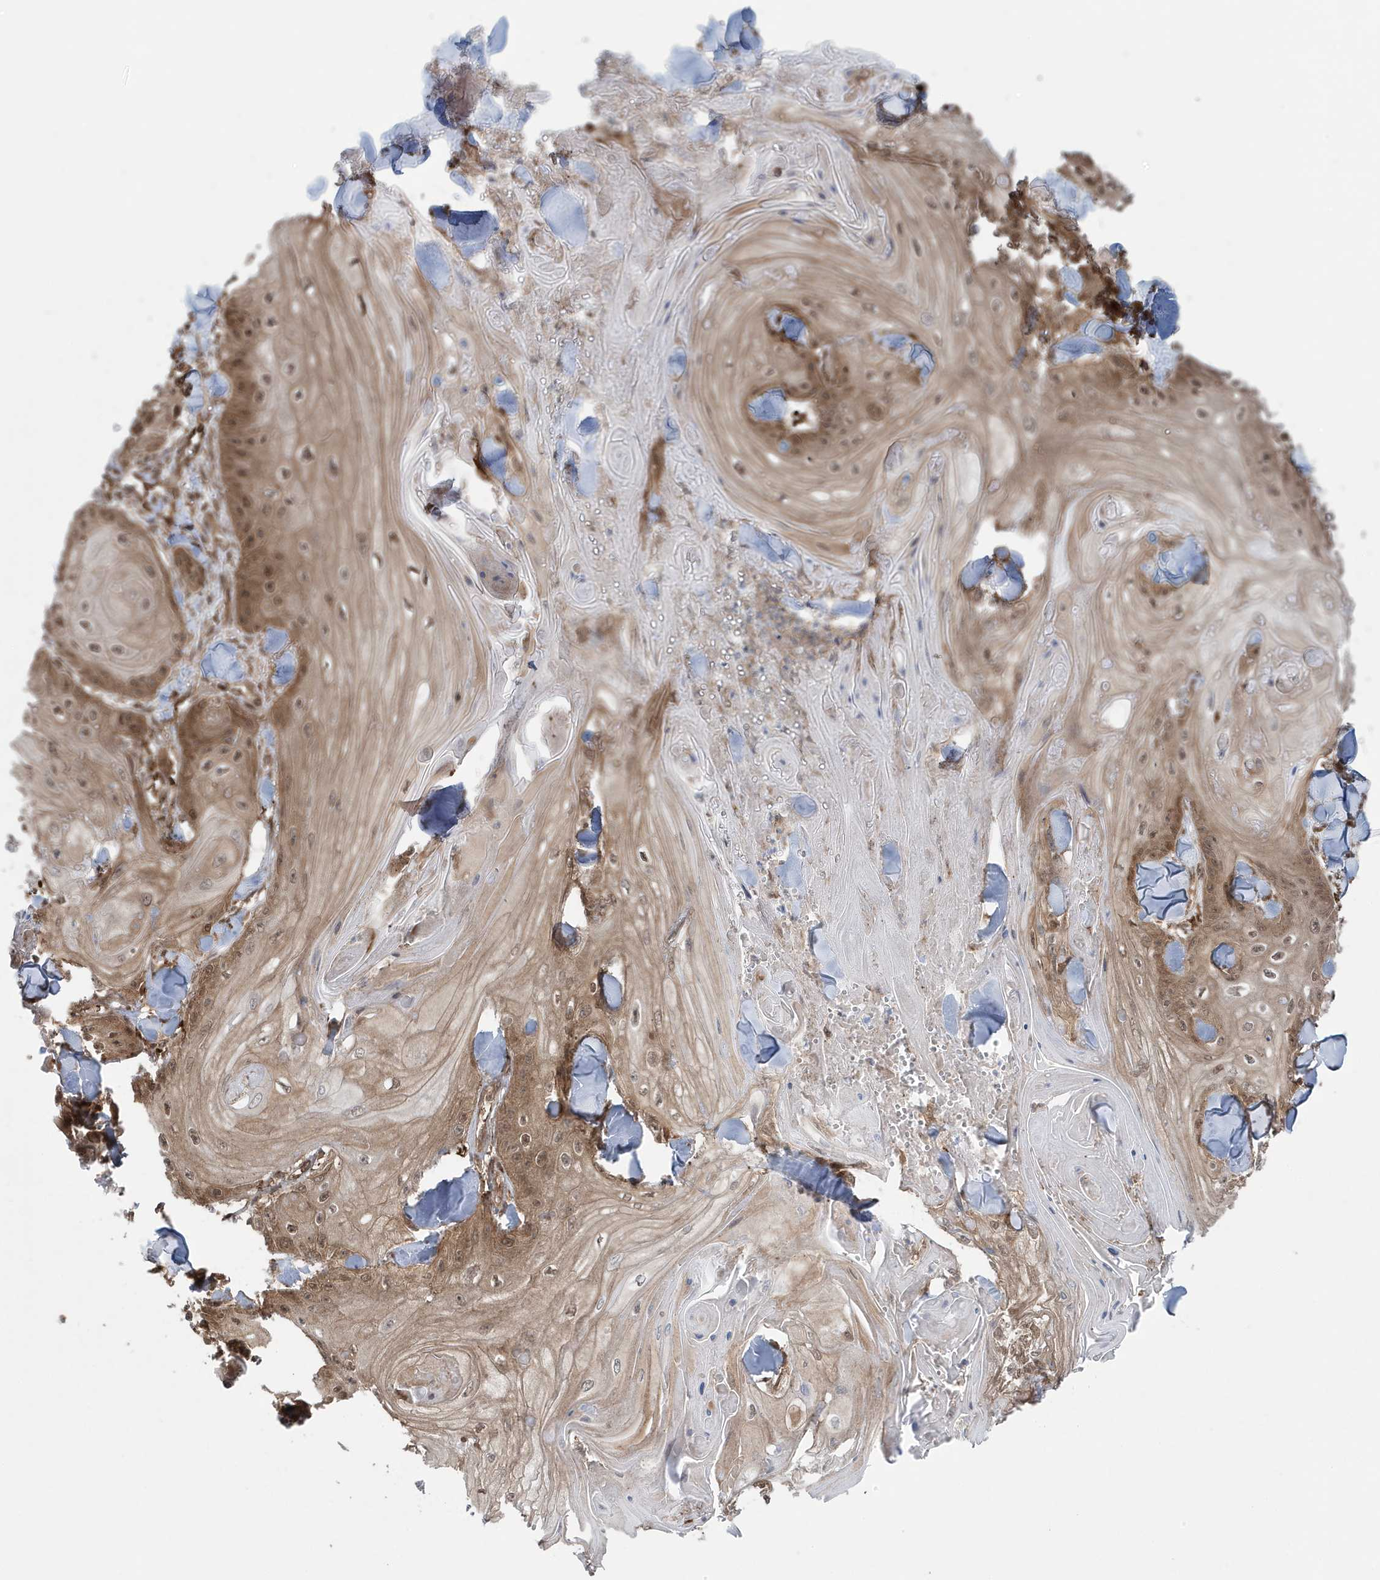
{"staining": {"intensity": "moderate", "quantity": "25%-75%", "location": "cytoplasmic/membranous,nuclear"}, "tissue": "skin cancer", "cell_type": "Tumor cells", "image_type": "cancer", "snomed": [{"axis": "morphology", "description": "Squamous cell carcinoma, NOS"}, {"axis": "topography", "description": "Skin"}], "caption": "Brown immunohistochemical staining in human squamous cell carcinoma (skin) shows moderate cytoplasmic/membranous and nuclear positivity in approximately 25%-75% of tumor cells.", "gene": "MAPK1IP1L", "patient": {"sex": "male", "age": 74}}